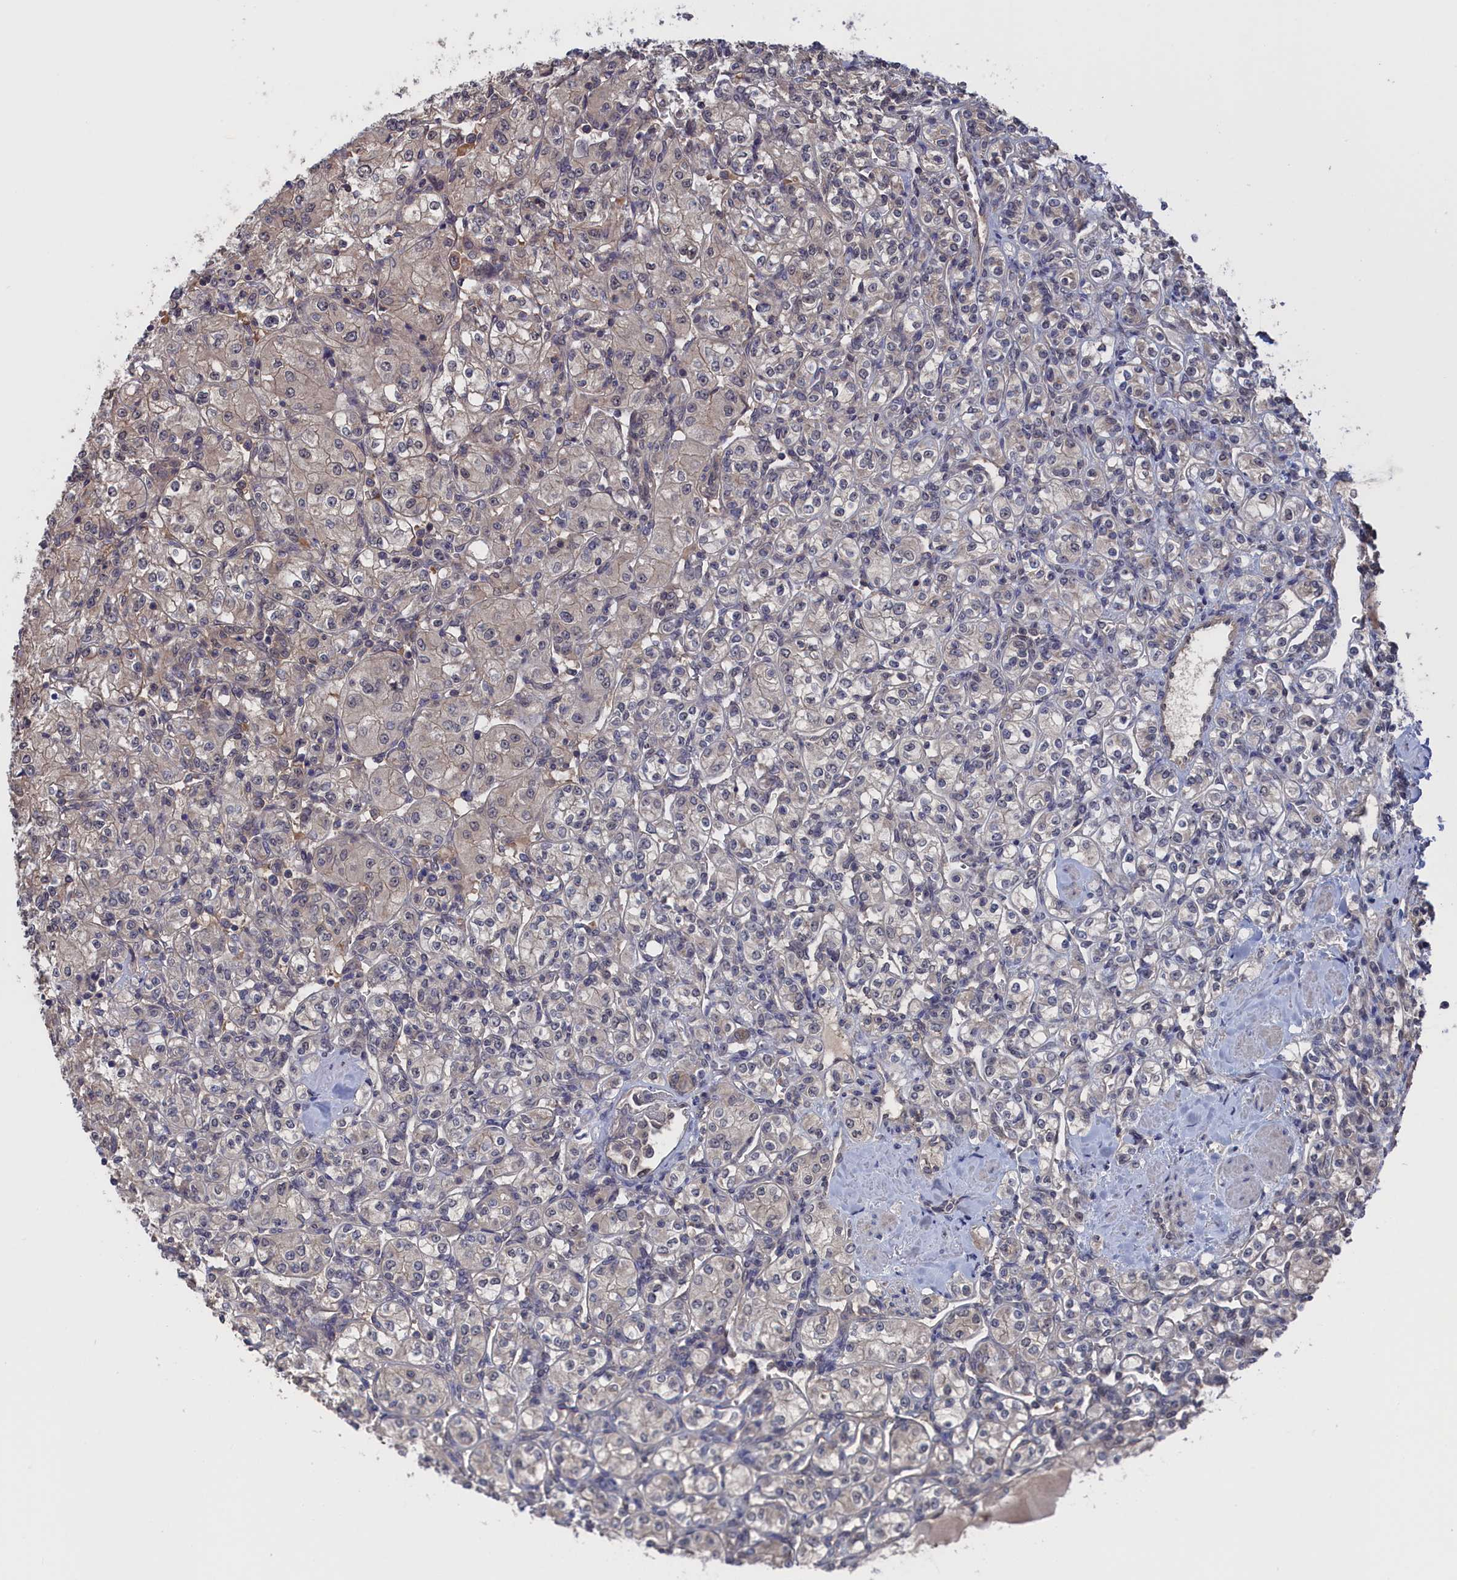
{"staining": {"intensity": "negative", "quantity": "none", "location": "none"}, "tissue": "renal cancer", "cell_type": "Tumor cells", "image_type": "cancer", "snomed": [{"axis": "morphology", "description": "Adenocarcinoma, NOS"}, {"axis": "topography", "description": "Kidney"}], "caption": "DAB immunohistochemical staining of renal cancer (adenocarcinoma) reveals no significant positivity in tumor cells.", "gene": "NUTF2", "patient": {"sex": "male", "age": 77}}